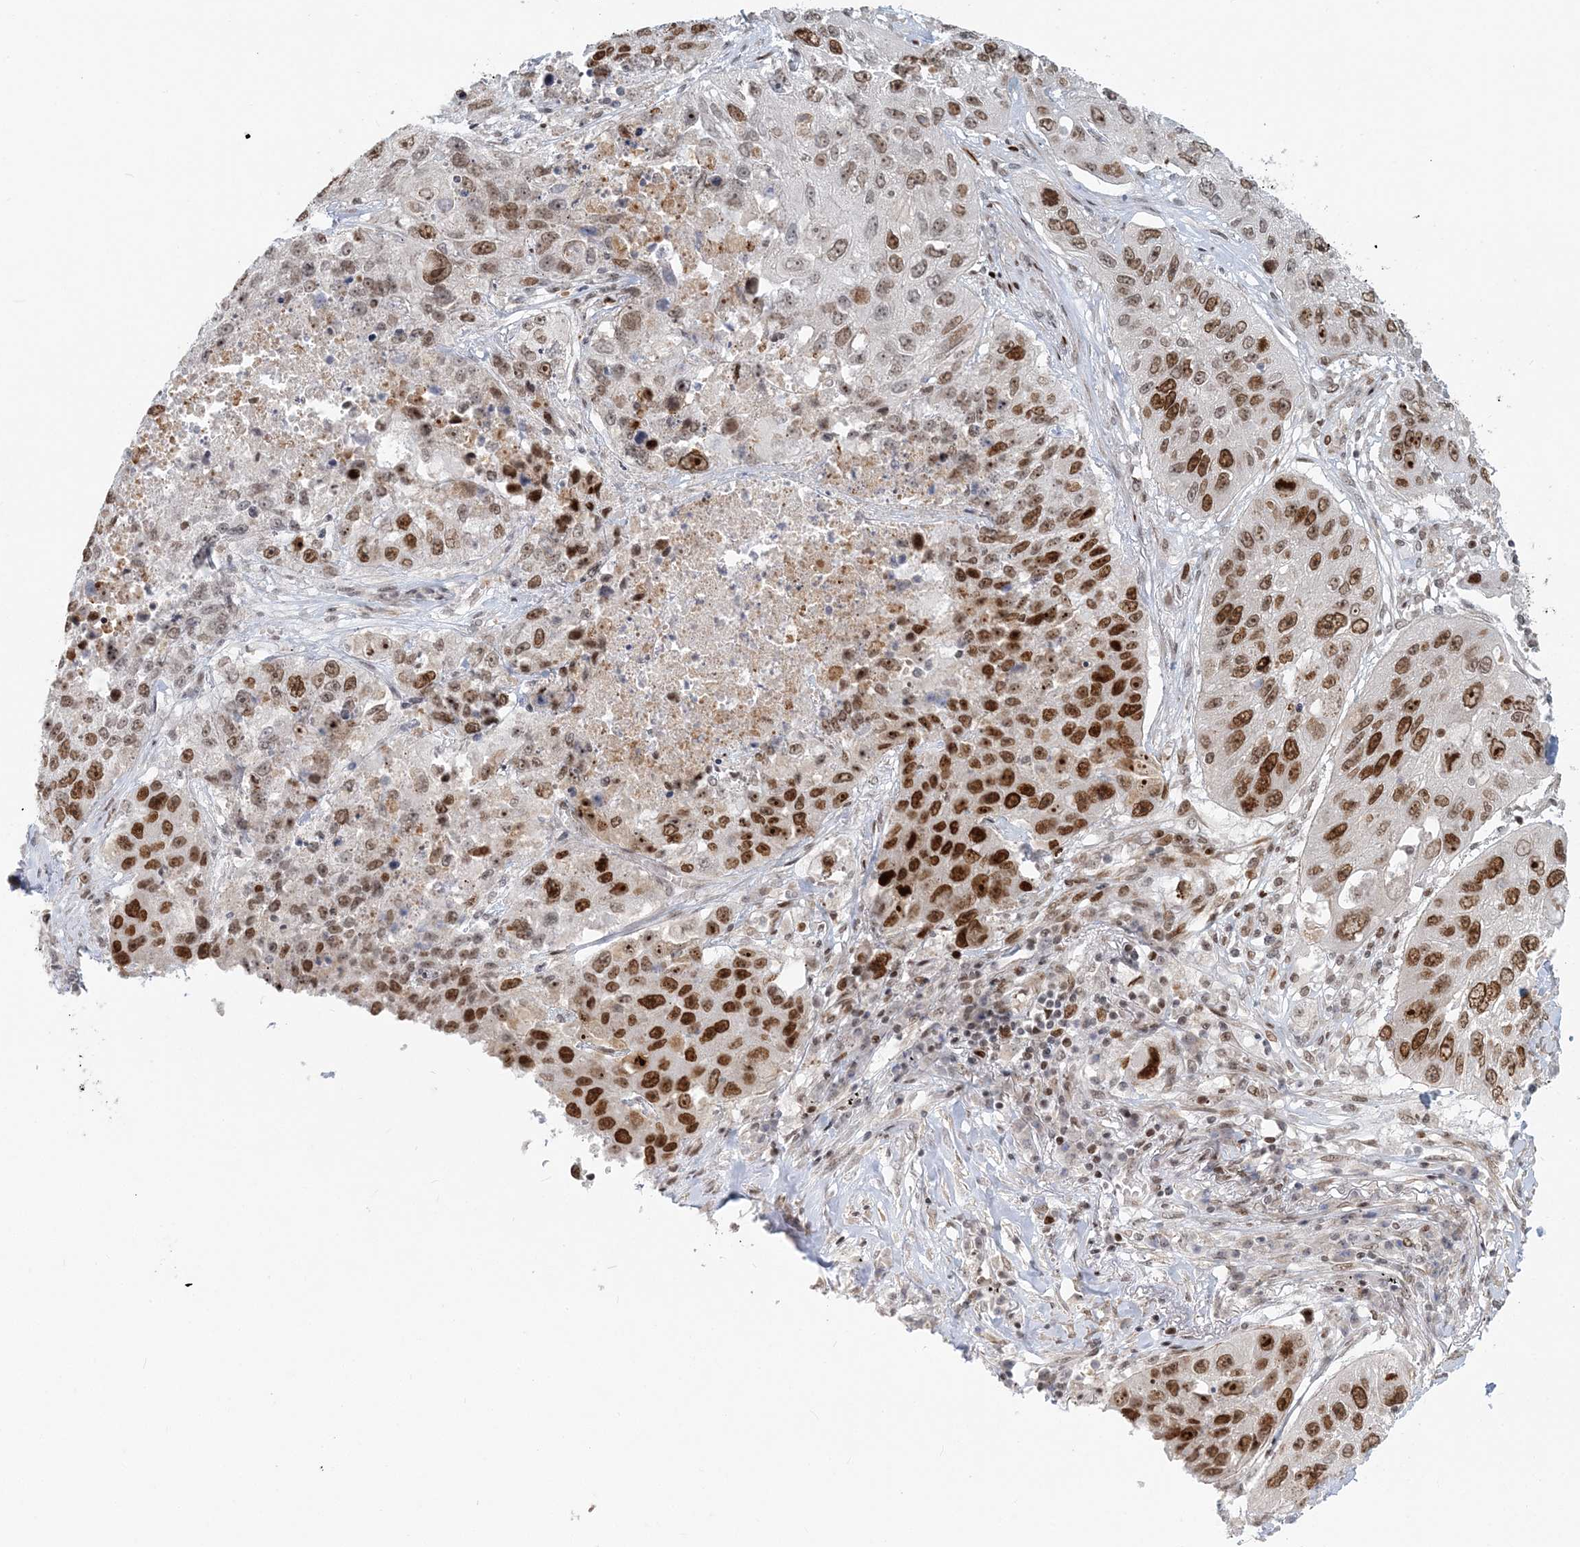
{"staining": {"intensity": "strong", "quantity": "25%-75%", "location": "nuclear"}, "tissue": "lung cancer", "cell_type": "Tumor cells", "image_type": "cancer", "snomed": [{"axis": "morphology", "description": "Squamous cell carcinoma, NOS"}, {"axis": "topography", "description": "Lung"}], "caption": "Immunohistochemical staining of human lung squamous cell carcinoma shows high levels of strong nuclear protein positivity in about 25%-75% of tumor cells.", "gene": "BAZ1B", "patient": {"sex": "male", "age": 61}}